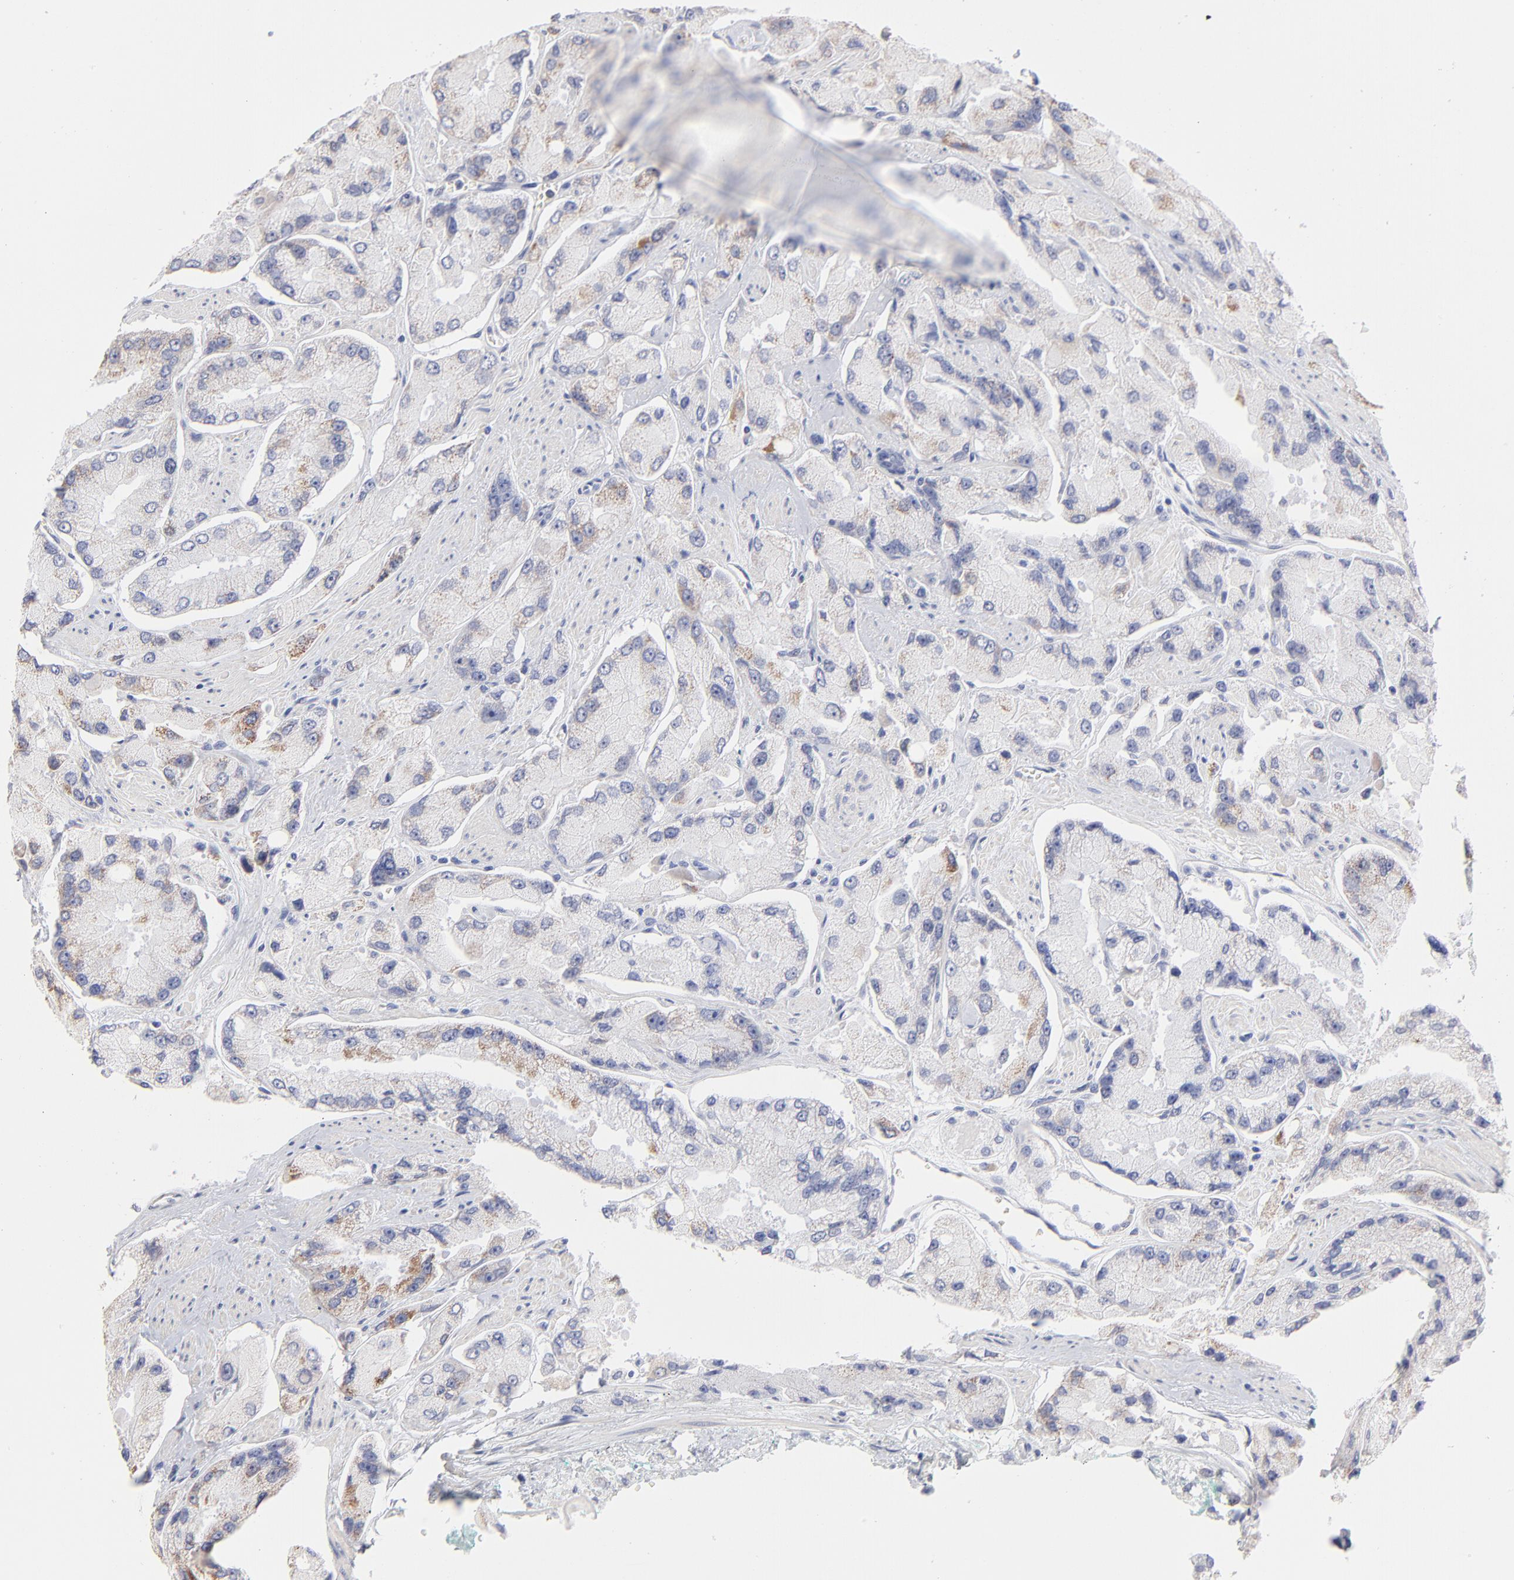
{"staining": {"intensity": "weak", "quantity": "25%-75%", "location": "cytoplasmic/membranous"}, "tissue": "prostate cancer", "cell_type": "Tumor cells", "image_type": "cancer", "snomed": [{"axis": "morphology", "description": "Adenocarcinoma, High grade"}, {"axis": "topography", "description": "Prostate"}], "caption": "Prostate cancer stained with a protein marker shows weak staining in tumor cells.", "gene": "TST", "patient": {"sex": "male", "age": 58}}